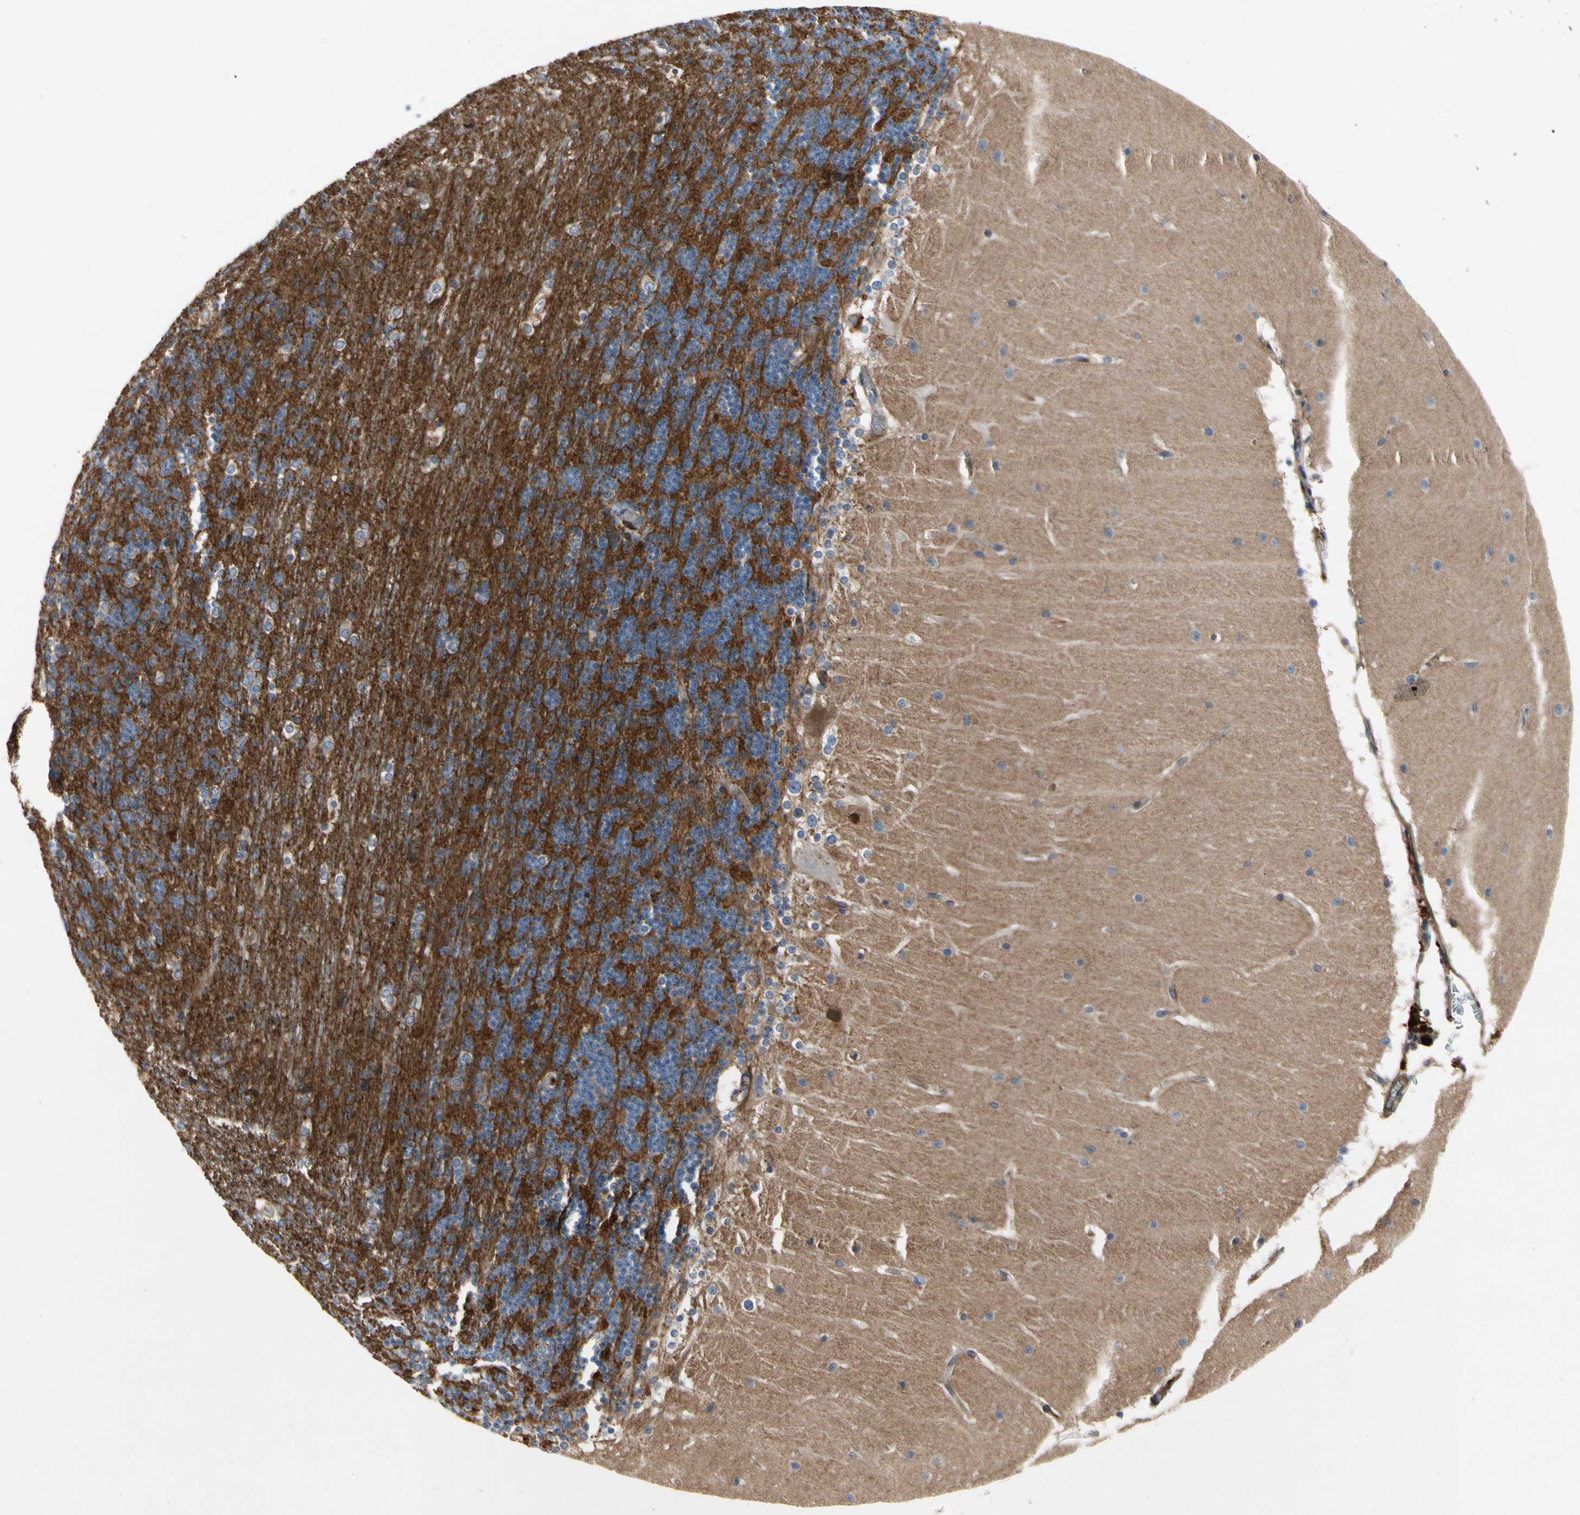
{"staining": {"intensity": "negative", "quantity": "none", "location": "none"}, "tissue": "cerebellum", "cell_type": "Cells in granular layer", "image_type": "normal", "snomed": [{"axis": "morphology", "description": "Normal tissue, NOS"}, {"axis": "topography", "description": "Cerebellum"}], "caption": "IHC of benign human cerebellum shows no expression in cells in granular layer.", "gene": "CRTAC1", "patient": {"sex": "female", "age": 19}}